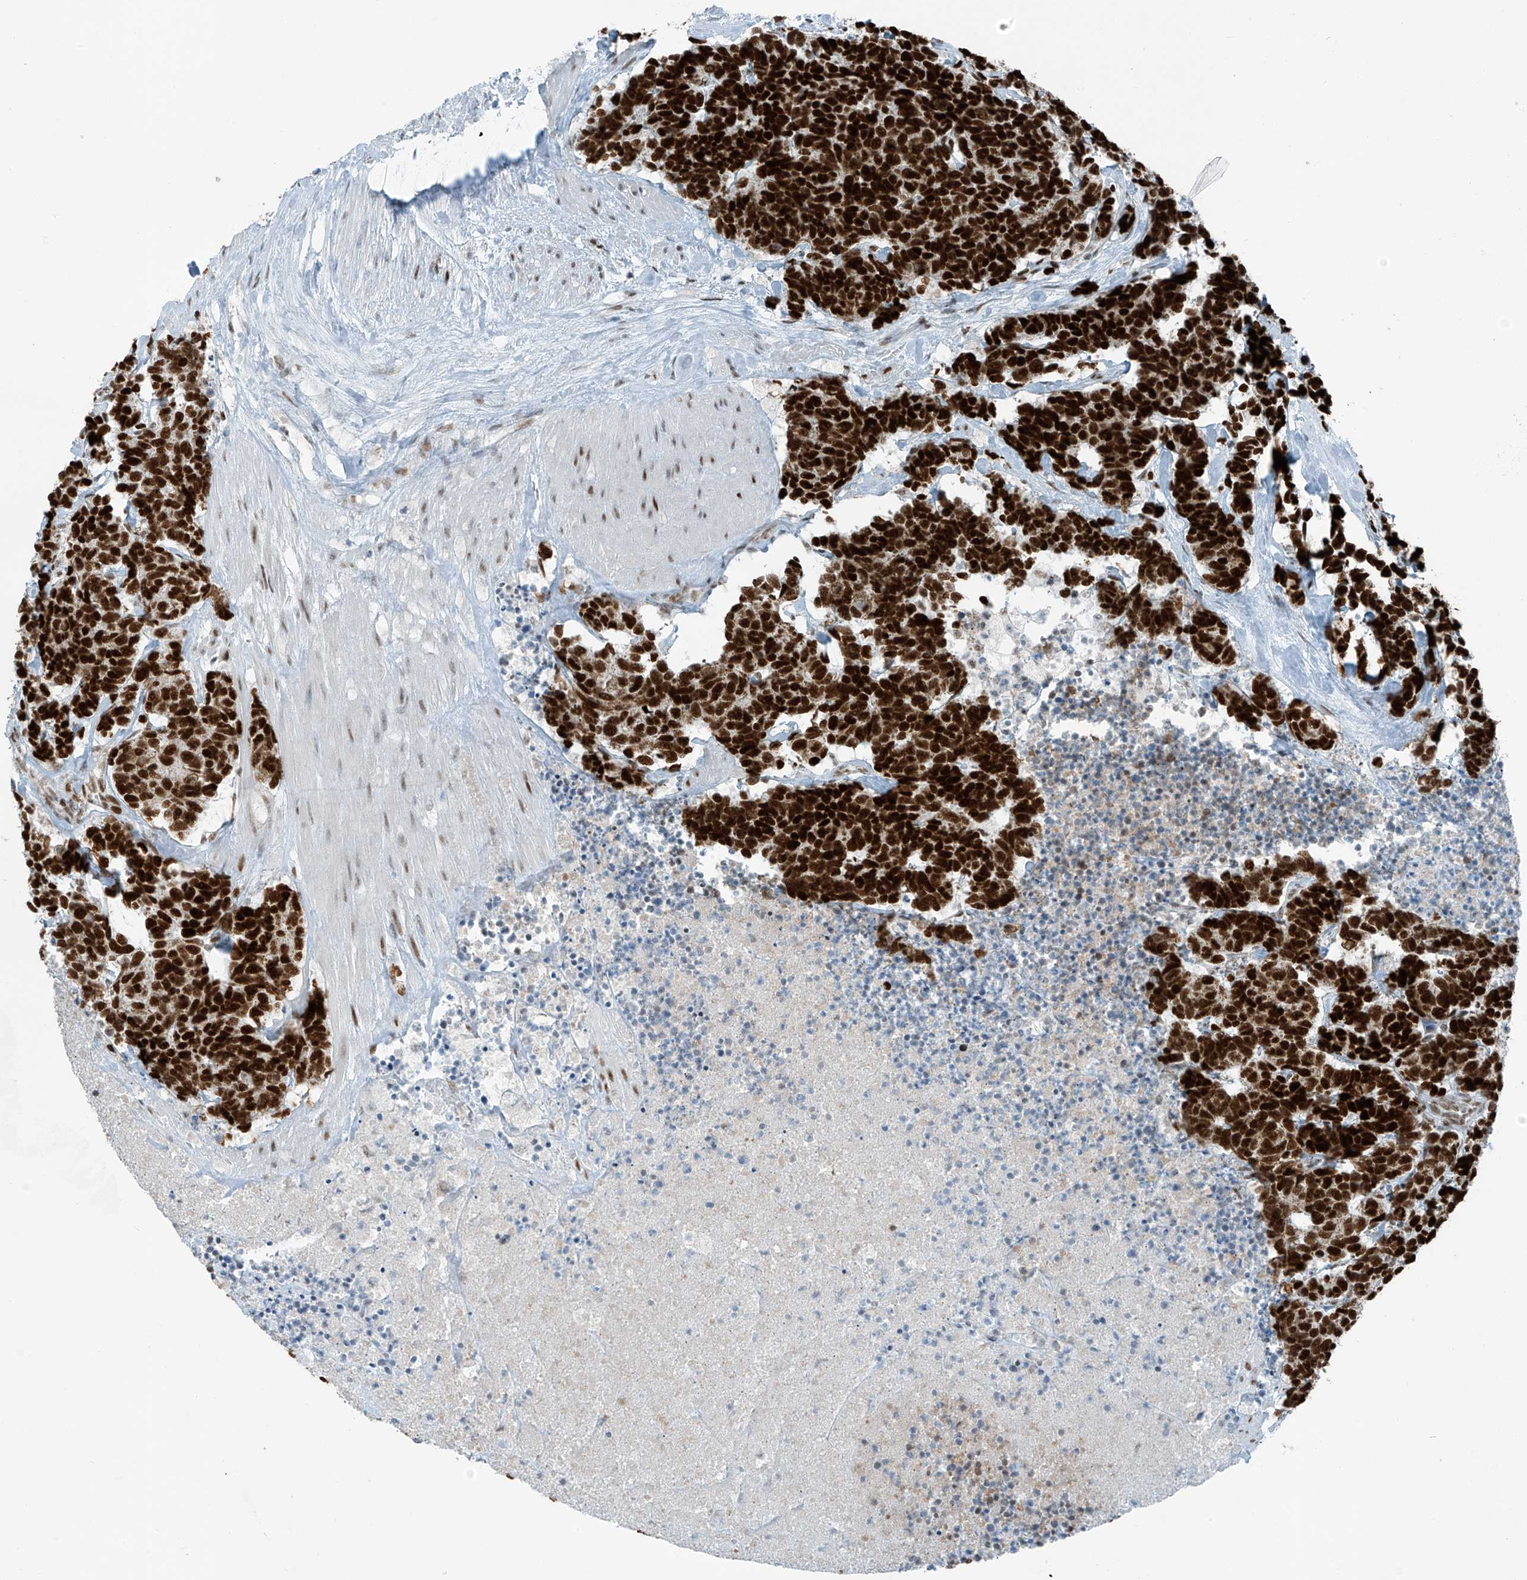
{"staining": {"intensity": "strong", "quantity": ">75%", "location": "nuclear"}, "tissue": "carcinoid", "cell_type": "Tumor cells", "image_type": "cancer", "snomed": [{"axis": "morphology", "description": "Carcinoma, NOS"}, {"axis": "morphology", "description": "Carcinoid, malignant, NOS"}, {"axis": "topography", "description": "Urinary bladder"}], "caption": "A high-resolution image shows immunohistochemistry (IHC) staining of carcinoid (malignant), which displays strong nuclear staining in approximately >75% of tumor cells.", "gene": "WRNIP1", "patient": {"sex": "male", "age": 57}}